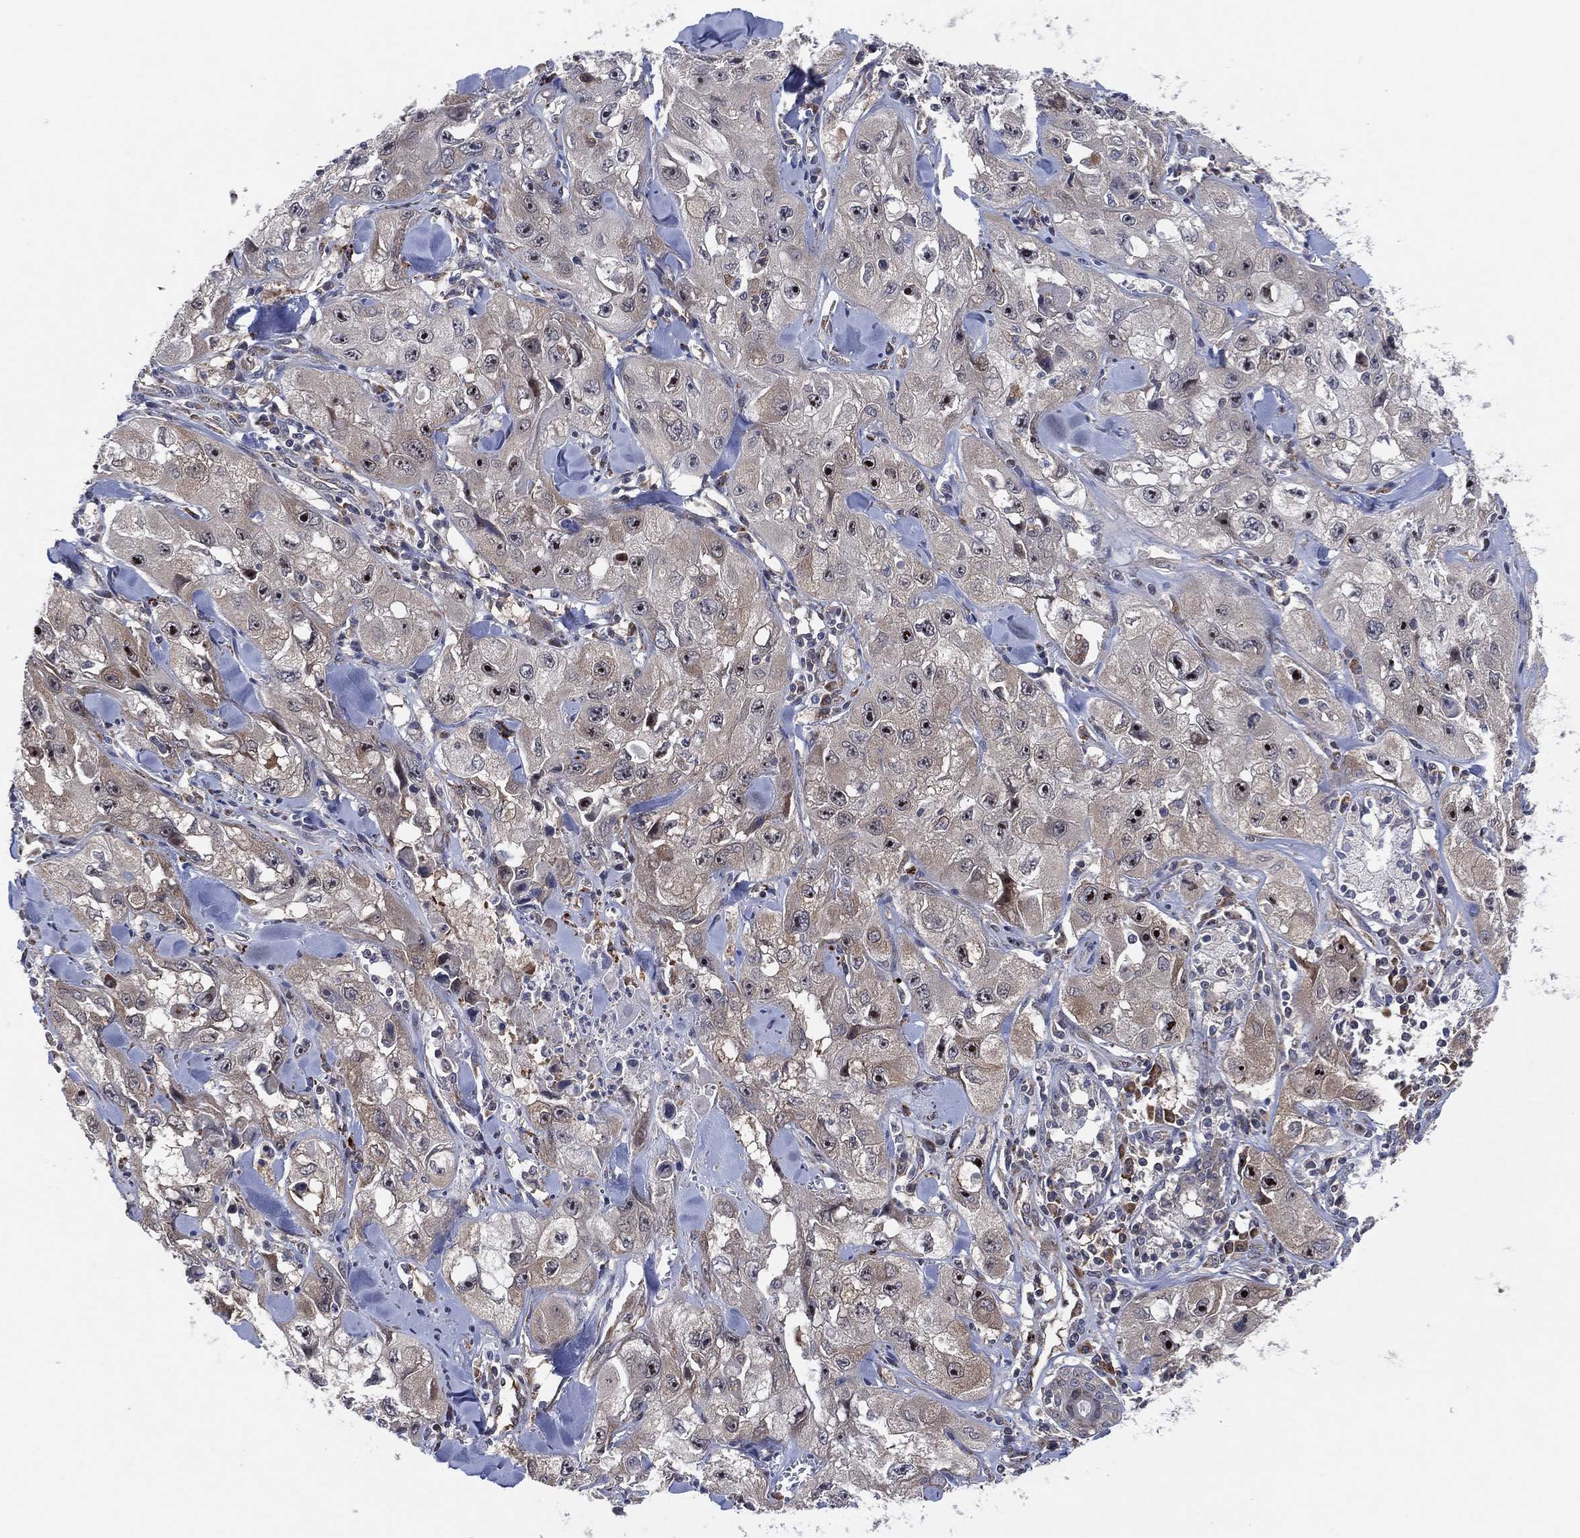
{"staining": {"intensity": "moderate", "quantity": "<25%", "location": "nuclear"}, "tissue": "skin cancer", "cell_type": "Tumor cells", "image_type": "cancer", "snomed": [{"axis": "morphology", "description": "Squamous cell carcinoma, NOS"}, {"axis": "topography", "description": "Skin"}, {"axis": "topography", "description": "Subcutis"}], "caption": "There is low levels of moderate nuclear expression in tumor cells of skin cancer (squamous cell carcinoma), as demonstrated by immunohistochemical staining (brown color).", "gene": "FAM104A", "patient": {"sex": "male", "age": 73}}